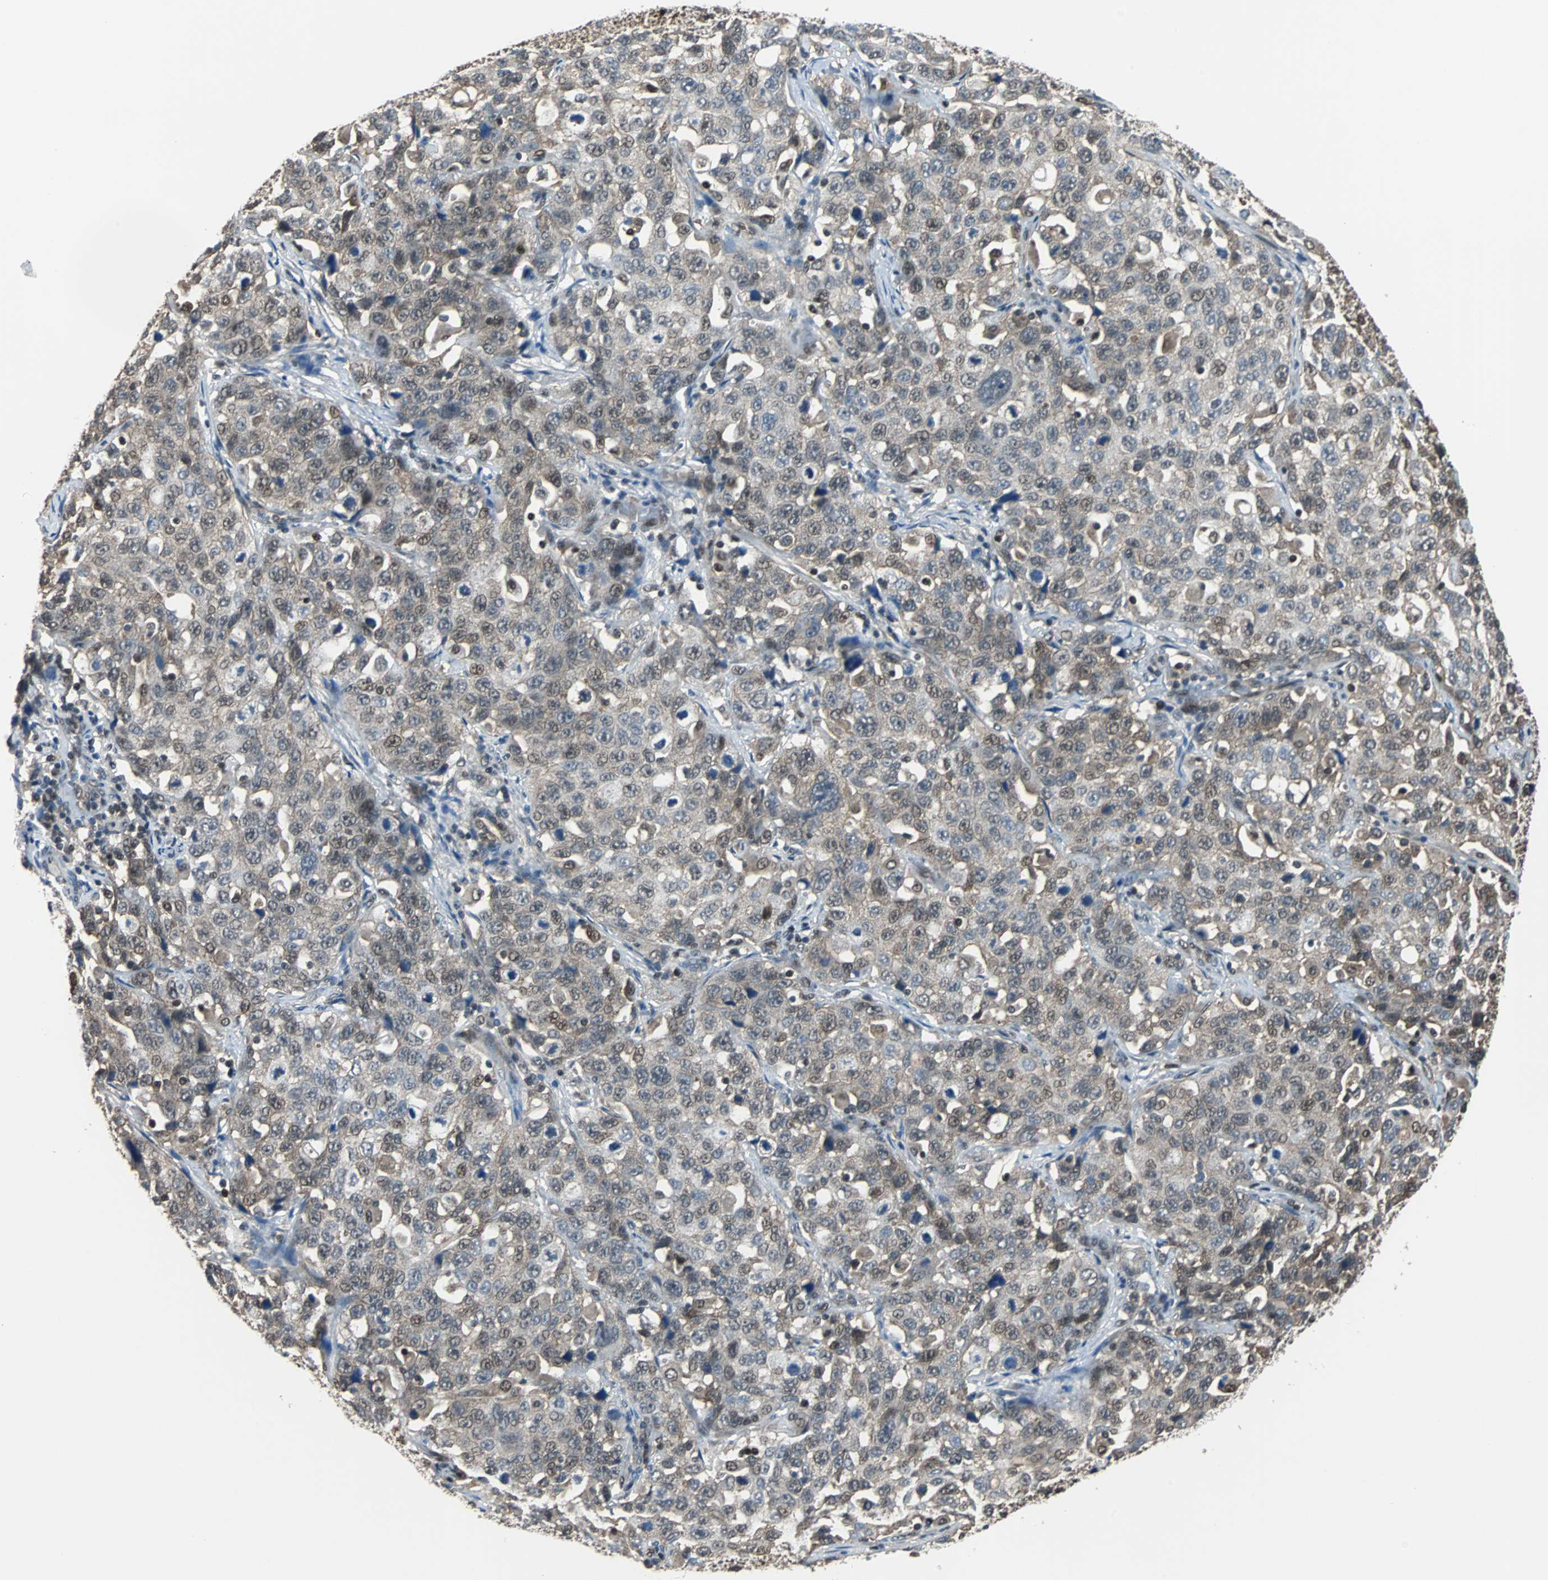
{"staining": {"intensity": "weak", "quantity": ">75%", "location": "cytoplasmic/membranous"}, "tissue": "stomach cancer", "cell_type": "Tumor cells", "image_type": "cancer", "snomed": [{"axis": "morphology", "description": "Normal tissue, NOS"}, {"axis": "morphology", "description": "Adenocarcinoma, NOS"}, {"axis": "topography", "description": "Stomach"}], "caption": "Protein positivity by immunohistochemistry (IHC) displays weak cytoplasmic/membranous staining in about >75% of tumor cells in adenocarcinoma (stomach). Immunohistochemistry (ihc) stains the protein in brown and the nuclei are stained blue.", "gene": "VCP", "patient": {"sex": "male", "age": 48}}